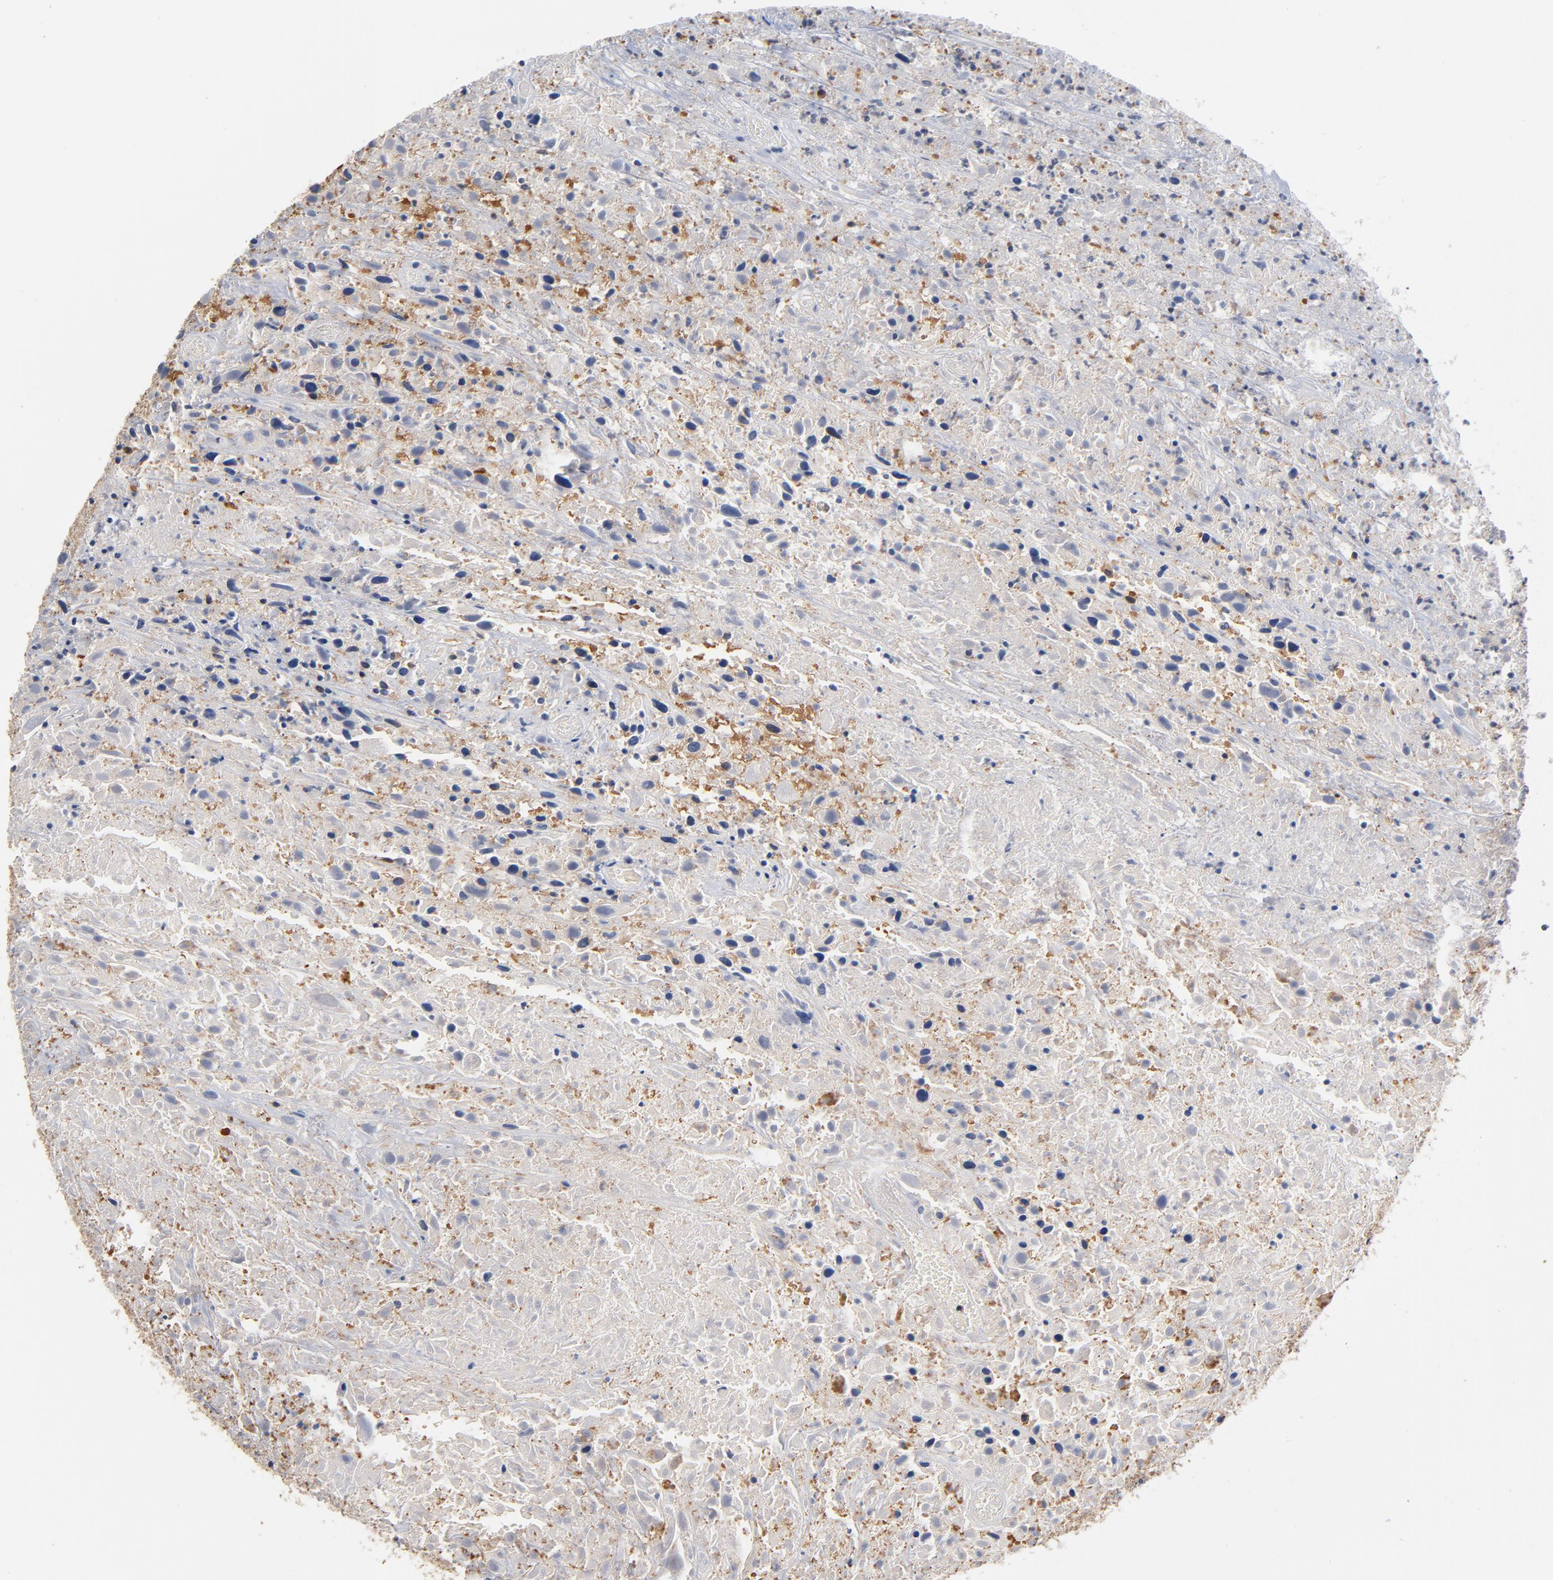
{"staining": {"intensity": "weak", "quantity": "25%-75%", "location": "cytoplasmic/membranous"}, "tissue": "urothelial cancer", "cell_type": "Tumor cells", "image_type": "cancer", "snomed": [{"axis": "morphology", "description": "Urothelial carcinoma, High grade"}, {"axis": "topography", "description": "Urinary bladder"}], "caption": "Human urothelial cancer stained with a brown dye displays weak cytoplasmic/membranous positive staining in approximately 25%-75% of tumor cells.", "gene": "MIF", "patient": {"sex": "male", "age": 61}}